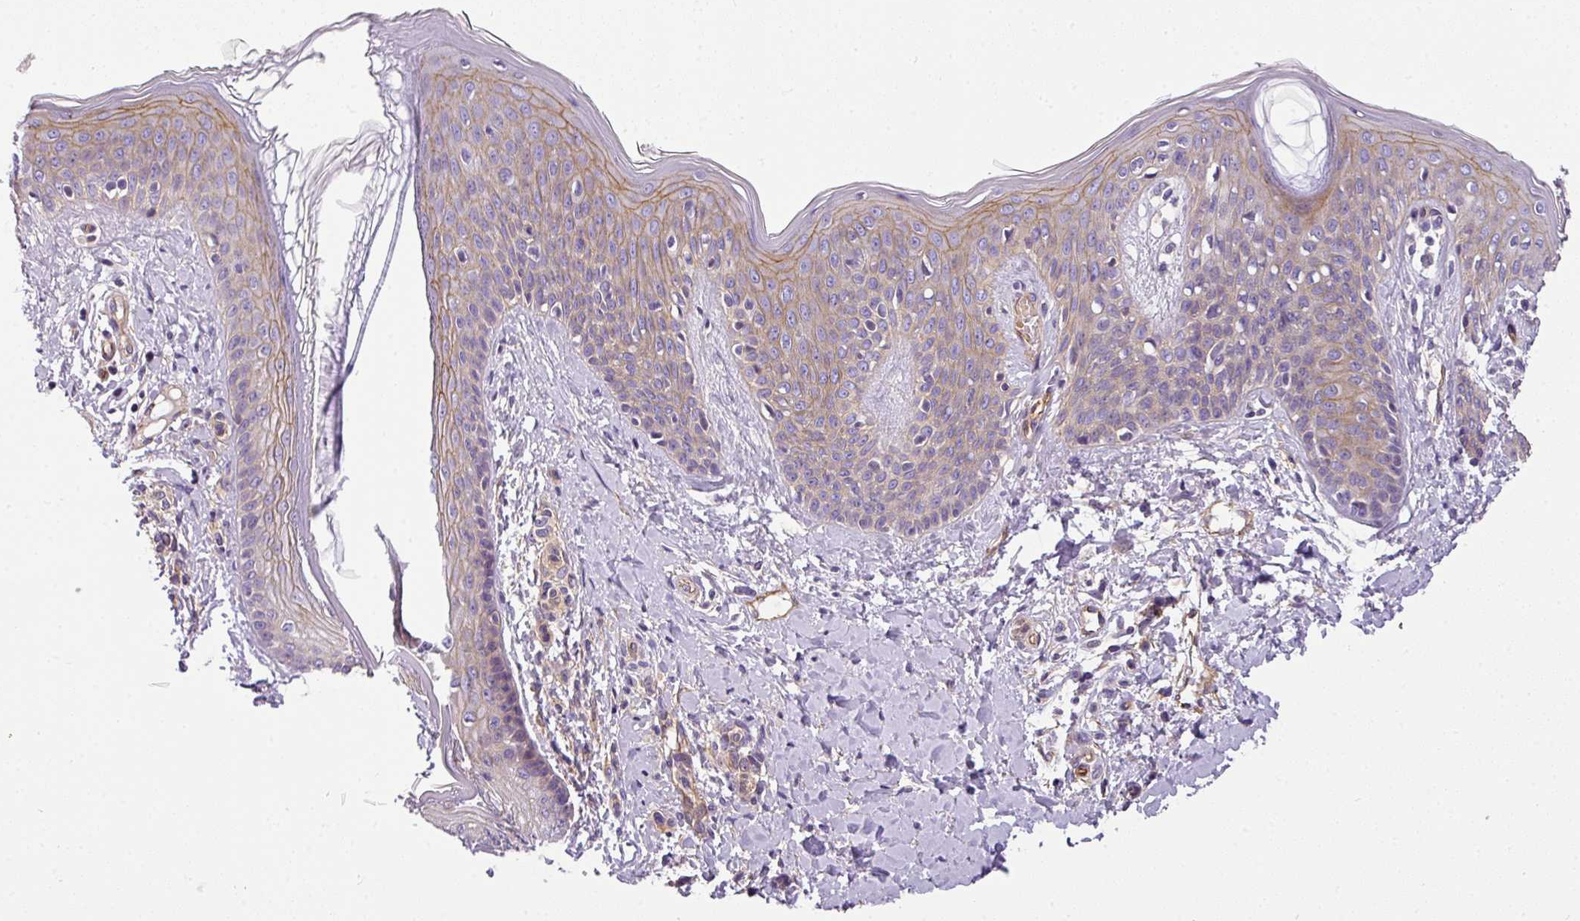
{"staining": {"intensity": "negative", "quantity": "none", "location": "none"}, "tissue": "skin", "cell_type": "Fibroblasts", "image_type": "normal", "snomed": [{"axis": "morphology", "description": "Normal tissue, NOS"}, {"axis": "topography", "description": "Skin"}], "caption": "A micrograph of human skin is negative for staining in fibroblasts.", "gene": "OR11H4", "patient": {"sex": "male", "age": 16}}